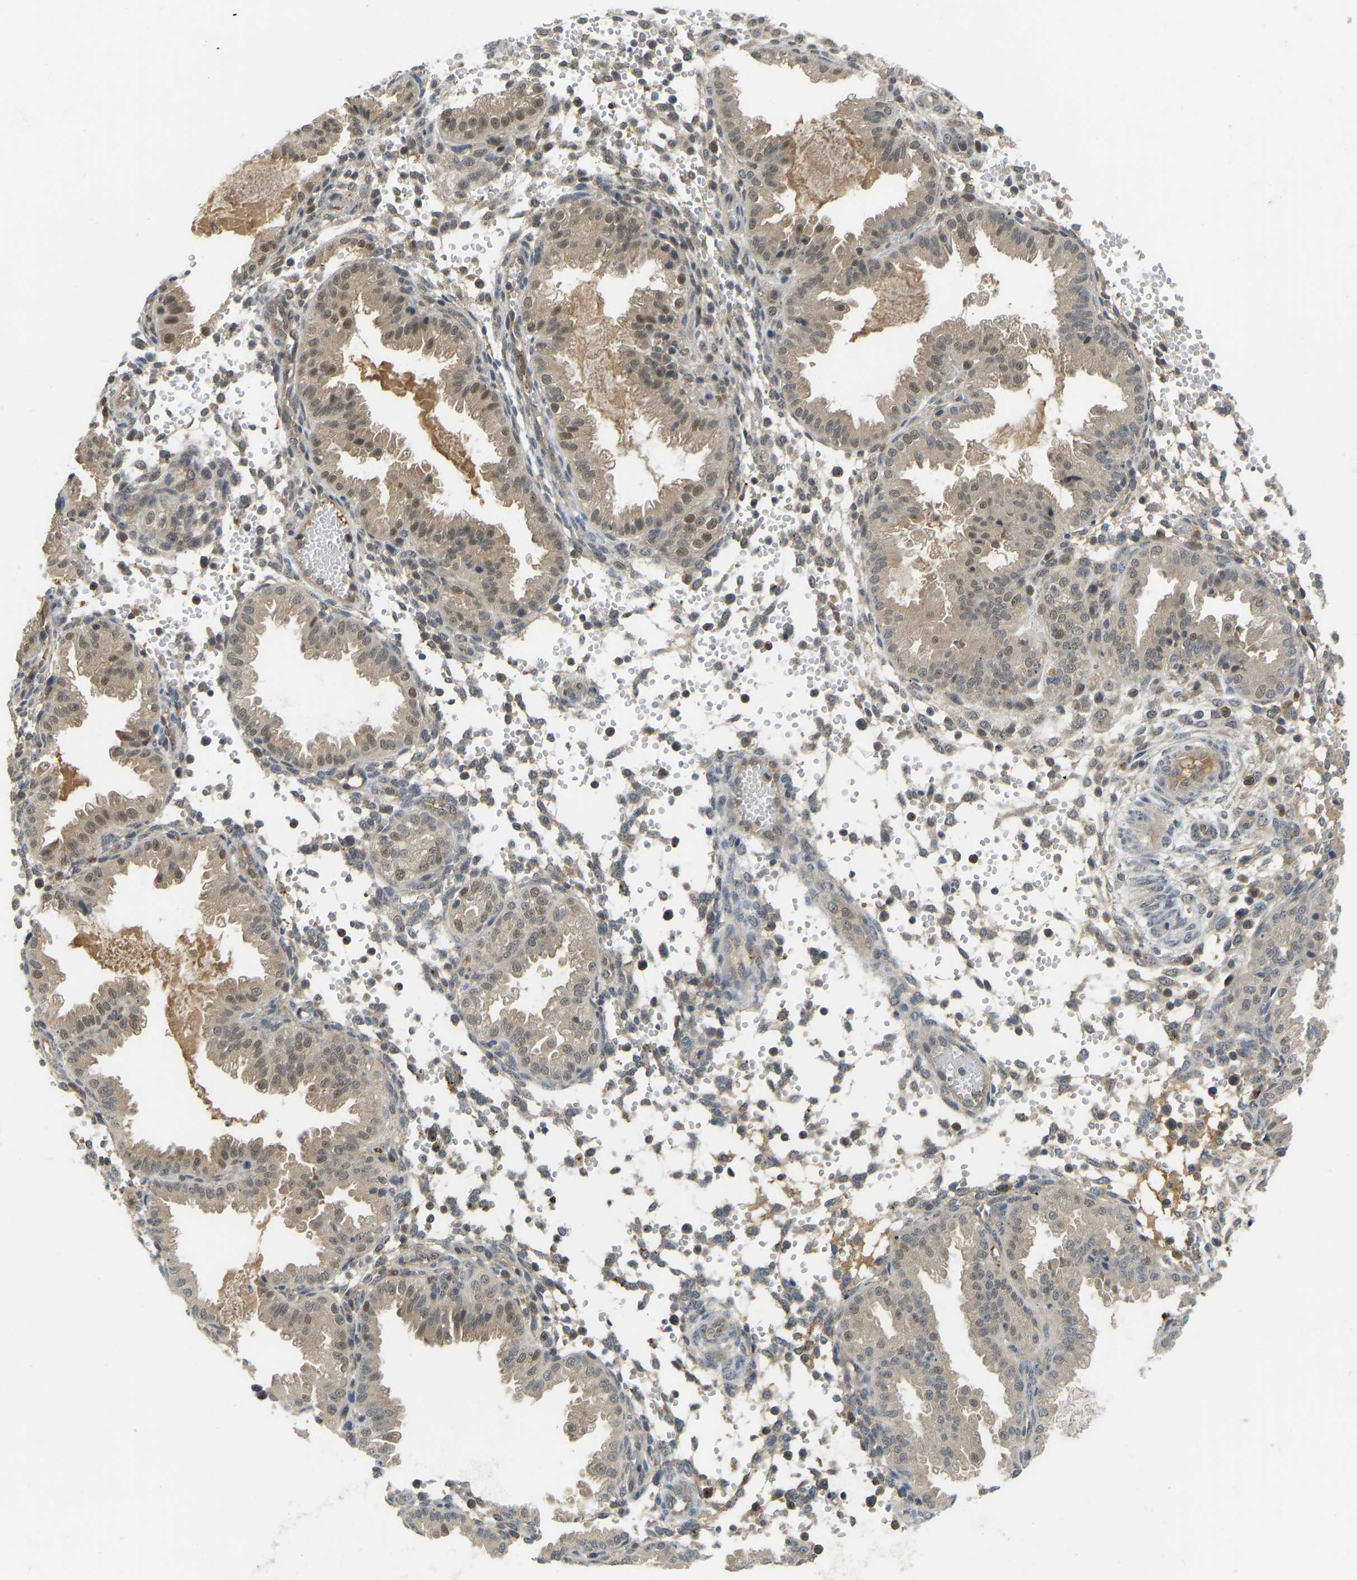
{"staining": {"intensity": "weak", "quantity": "25%-75%", "location": "cytoplasmic/membranous"}, "tissue": "endometrium", "cell_type": "Cells in endometrial stroma", "image_type": "normal", "snomed": [{"axis": "morphology", "description": "Normal tissue, NOS"}, {"axis": "topography", "description": "Endometrium"}], "caption": "Human endometrium stained for a protein (brown) shows weak cytoplasmic/membranous positive staining in about 25%-75% of cells in endometrial stroma.", "gene": "ZNF251", "patient": {"sex": "female", "age": 33}}